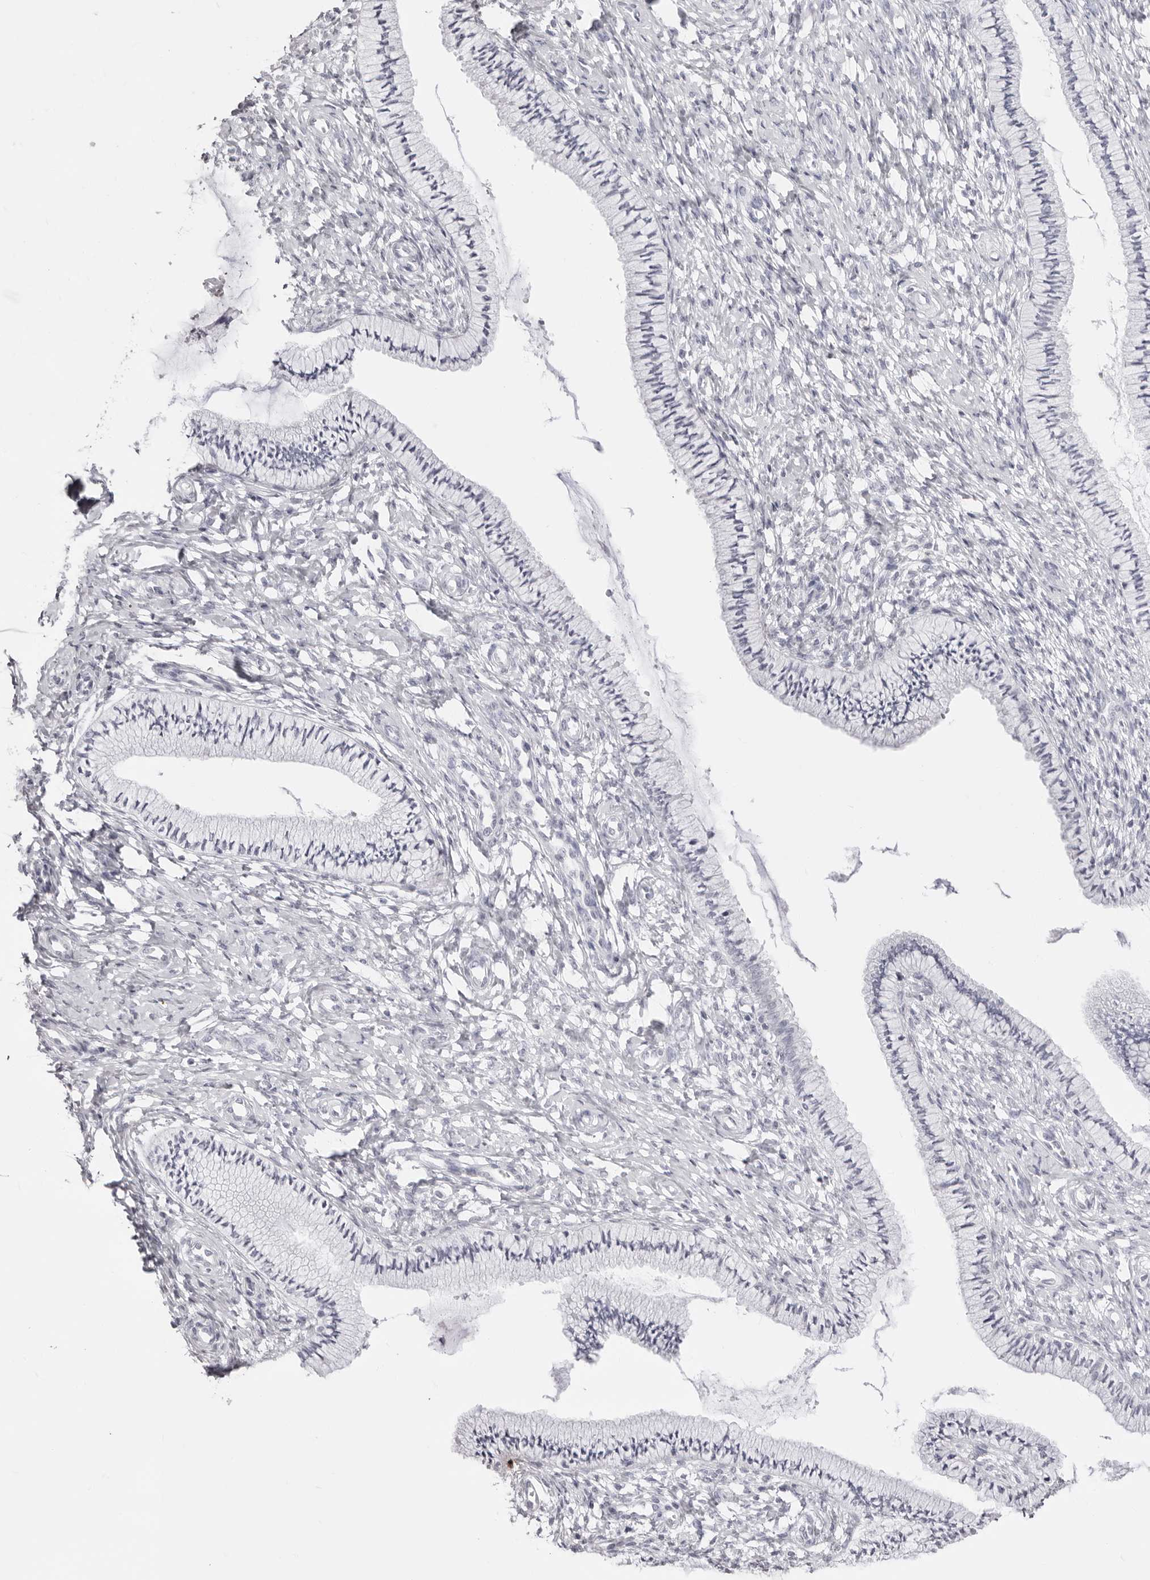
{"staining": {"intensity": "negative", "quantity": "none", "location": "none"}, "tissue": "cervix", "cell_type": "Glandular cells", "image_type": "normal", "snomed": [{"axis": "morphology", "description": "Normal tissue, NOS"}, {"axis": "topography", "description": "Cervix"}], "caption": "IHC histopathology image of unremarkable cervix stained for a protein (brown), which reveals no expression in glandular cells. (DAB (3,3'-diaminobenzidine) immunohistochemistry with hematoxylin counter stain).", "gene": "CST5", "patient": {"sex": "female", "age": 36}}